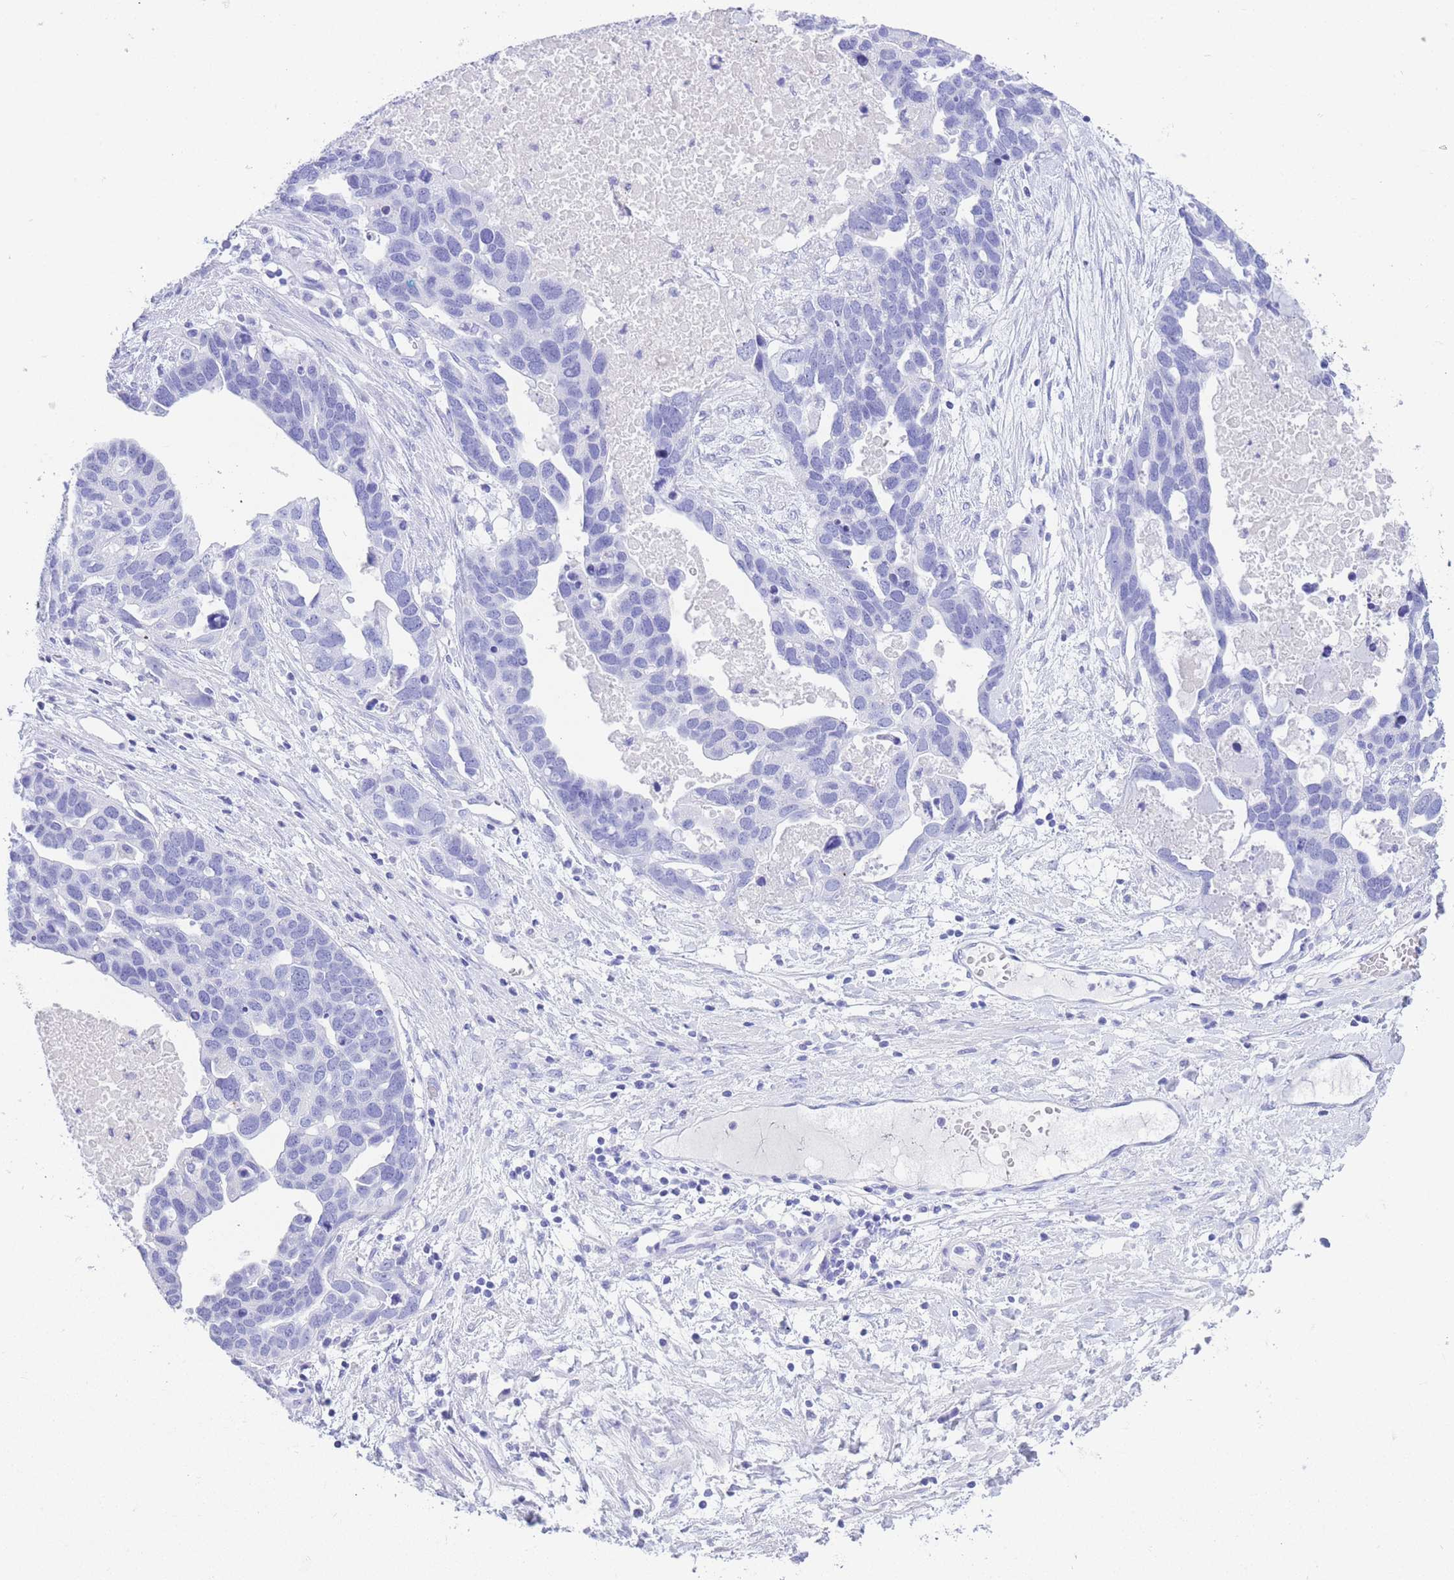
{"staining": {"intensity": "negative", "quantity": "none", "location": "none"}, "tissue": "ovarian cancer", "cell_type": "Tumor cells", "image_type": "cancer", "snomed": [{"axis": "morphology", "description": "Cystadenocarcinoma, serous, NOS"}, {"axis": "topography", "description": "Ovary"}], "caption": "Protein analysis of serous cystadenocarcinoma (ovarian) exhibits no significant staining in tumor cells. Nuclei are stained in blue.", "gene": "SLCO1B3", "patient": {"sex": "female", "age": 54}}